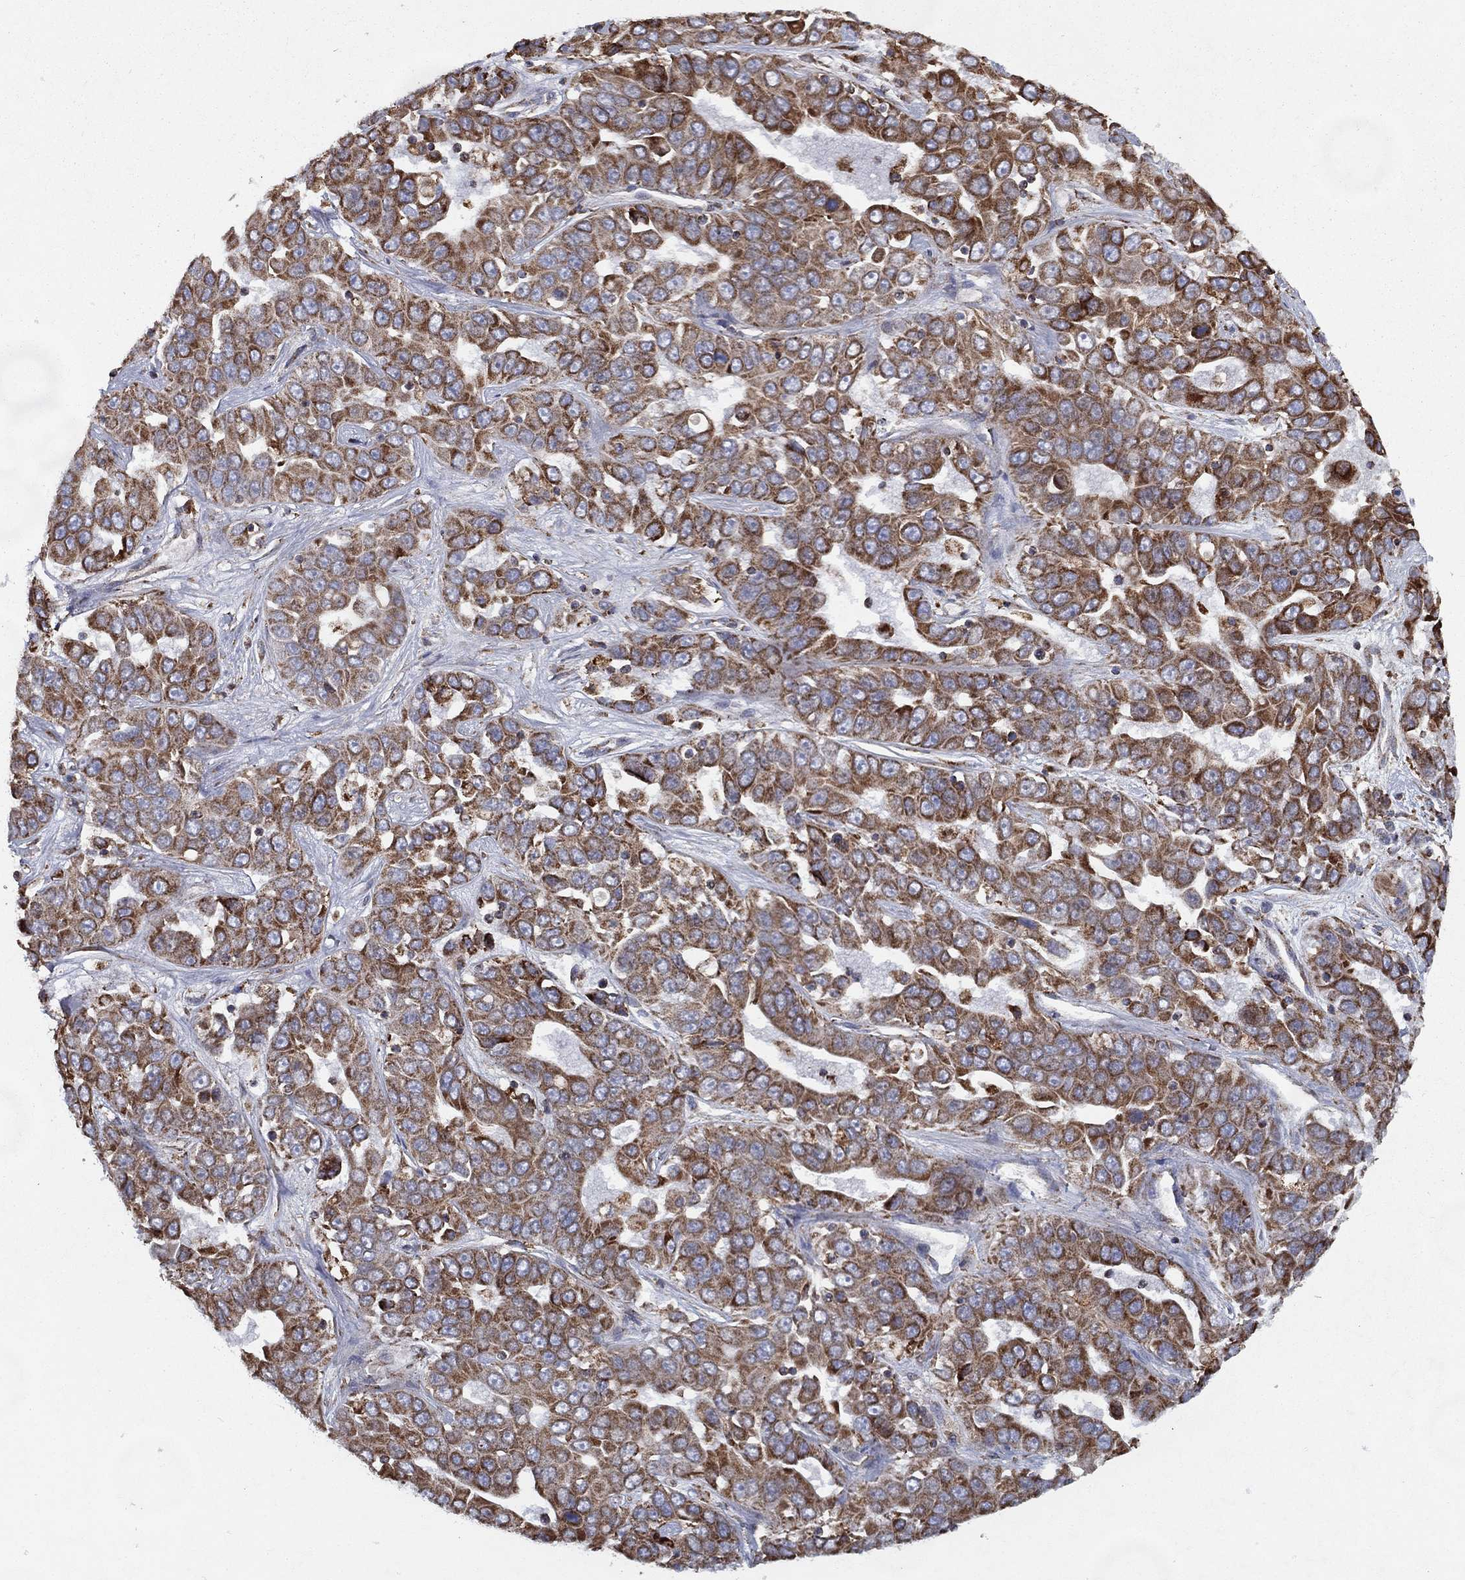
{"staining": {"intensity": "moderate", "quantity": ">75%", "location": "cytoplasmic/membranous"}, "tissue": "liver cancer", "cell_type": "Tumor cells", "image_type": "cancer", "snomed": [{"axis": "morphology", "description": "Cholangiocarcinoma"}, {"axis": "topography", "description": "Liver"}], "caption": "There is medium levels of moderate cytoplasmic/membranous staining in tumor cells of liver cancer (cholangiocarcinoma), as demonstrated by immunohistochemical staining (brown color).", "gene": "MT-CYB", "patient": {"sex": "female", "age": 52}}